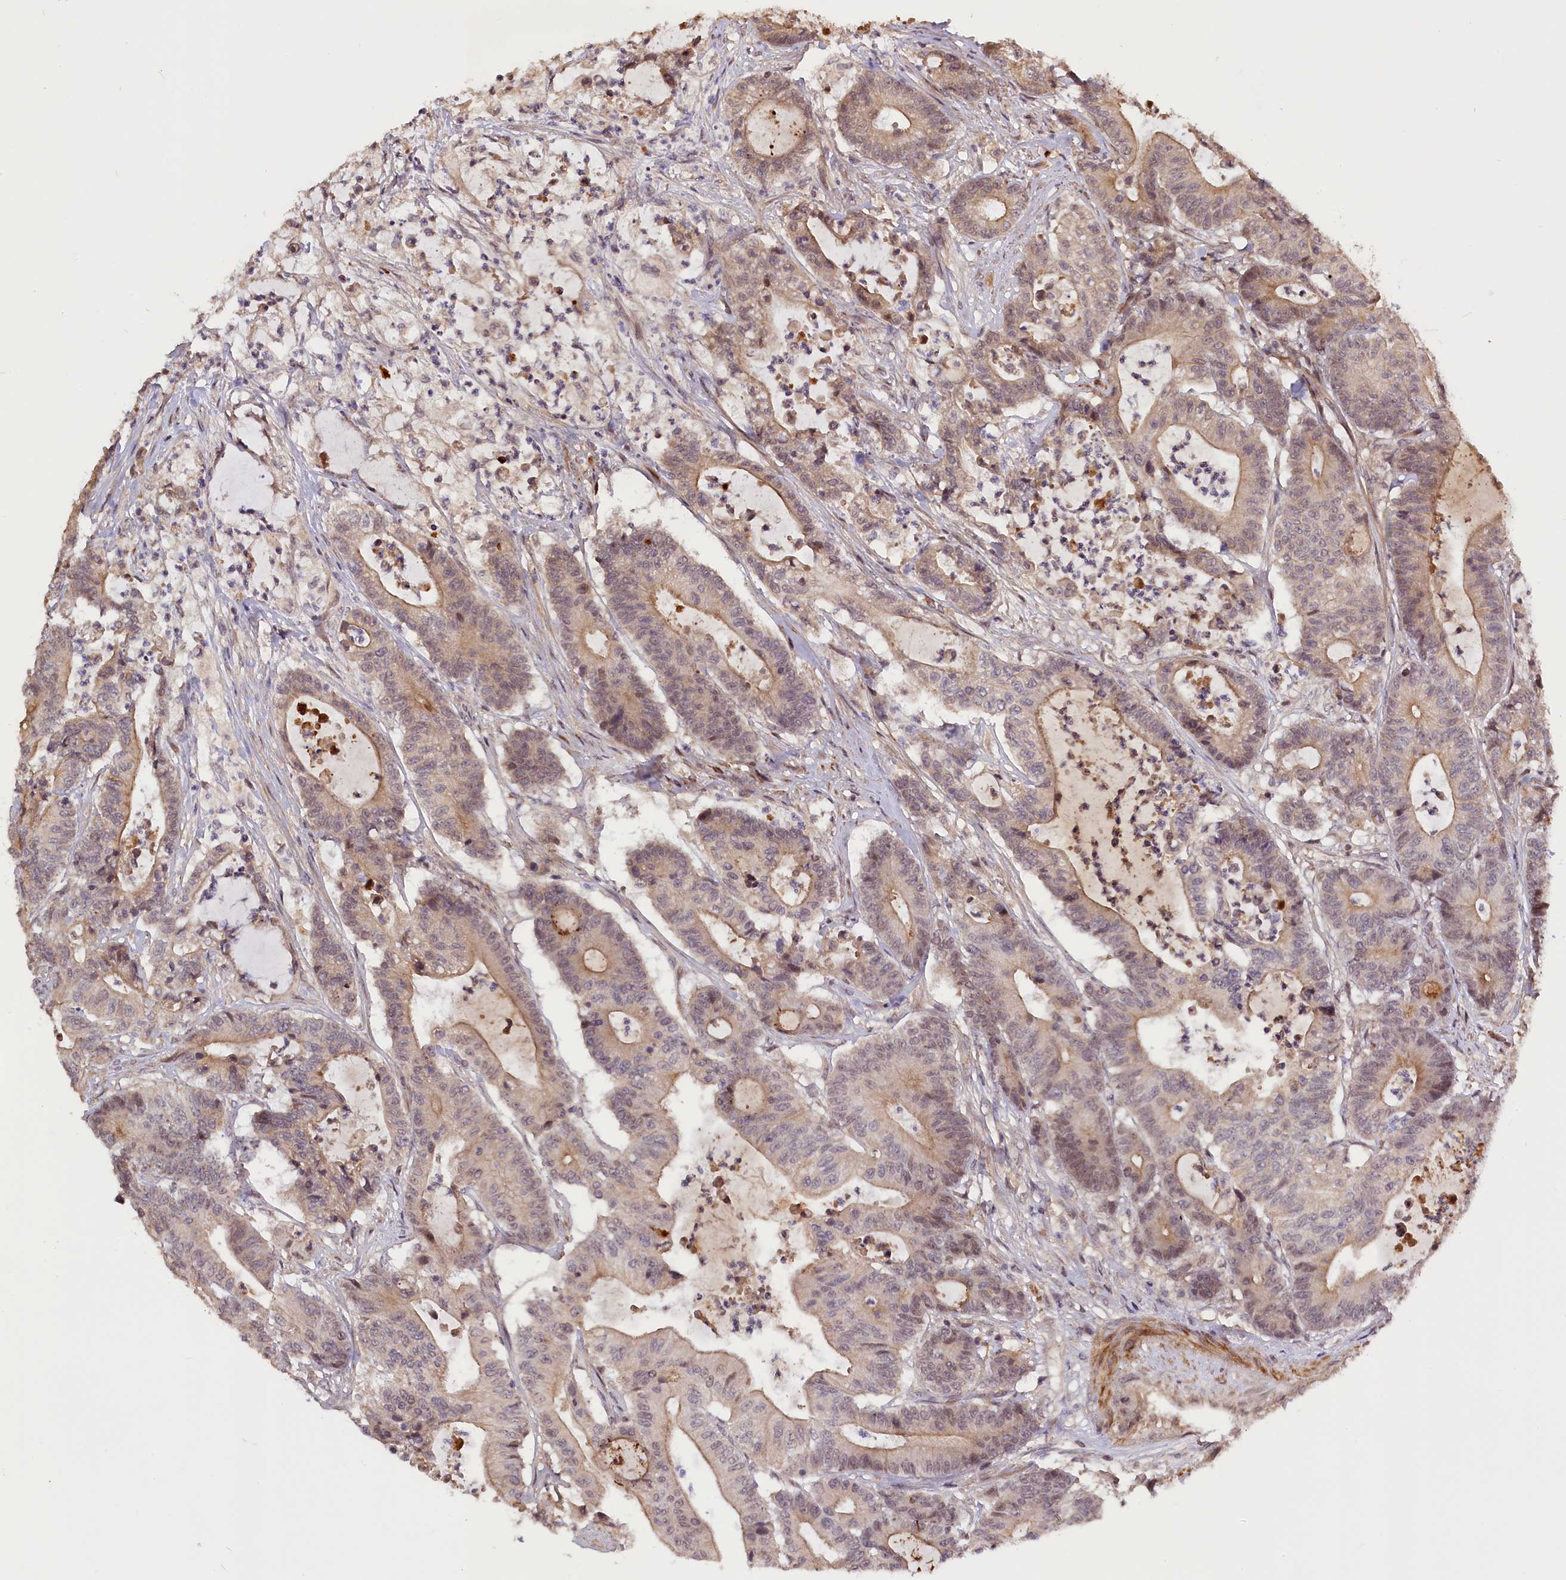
{"staining": {"intensity": "weak", "quantity": ">75%", "location": "cytoplasmic/membranous"}, "tissue": "colorectal cancer", "cell_type": "Tumor cells", "image_type": "cancer", "snomed": [{"axis": "morphology", "description": "Adenocarcinoma, NOS"}, {"axis": "topography", "description": "Colon"}], "caption": "This micrograph exhibits colorectal cancer stained with immunohistochemistry (IHC) to label a protein in brown. The cytoplasmic/membranous of tumor cells show weak positivity for the protein. Nuclei are counter-stained blue.", "gene": "ZNF480", "patient": {"sex": "female", "age": 84}}